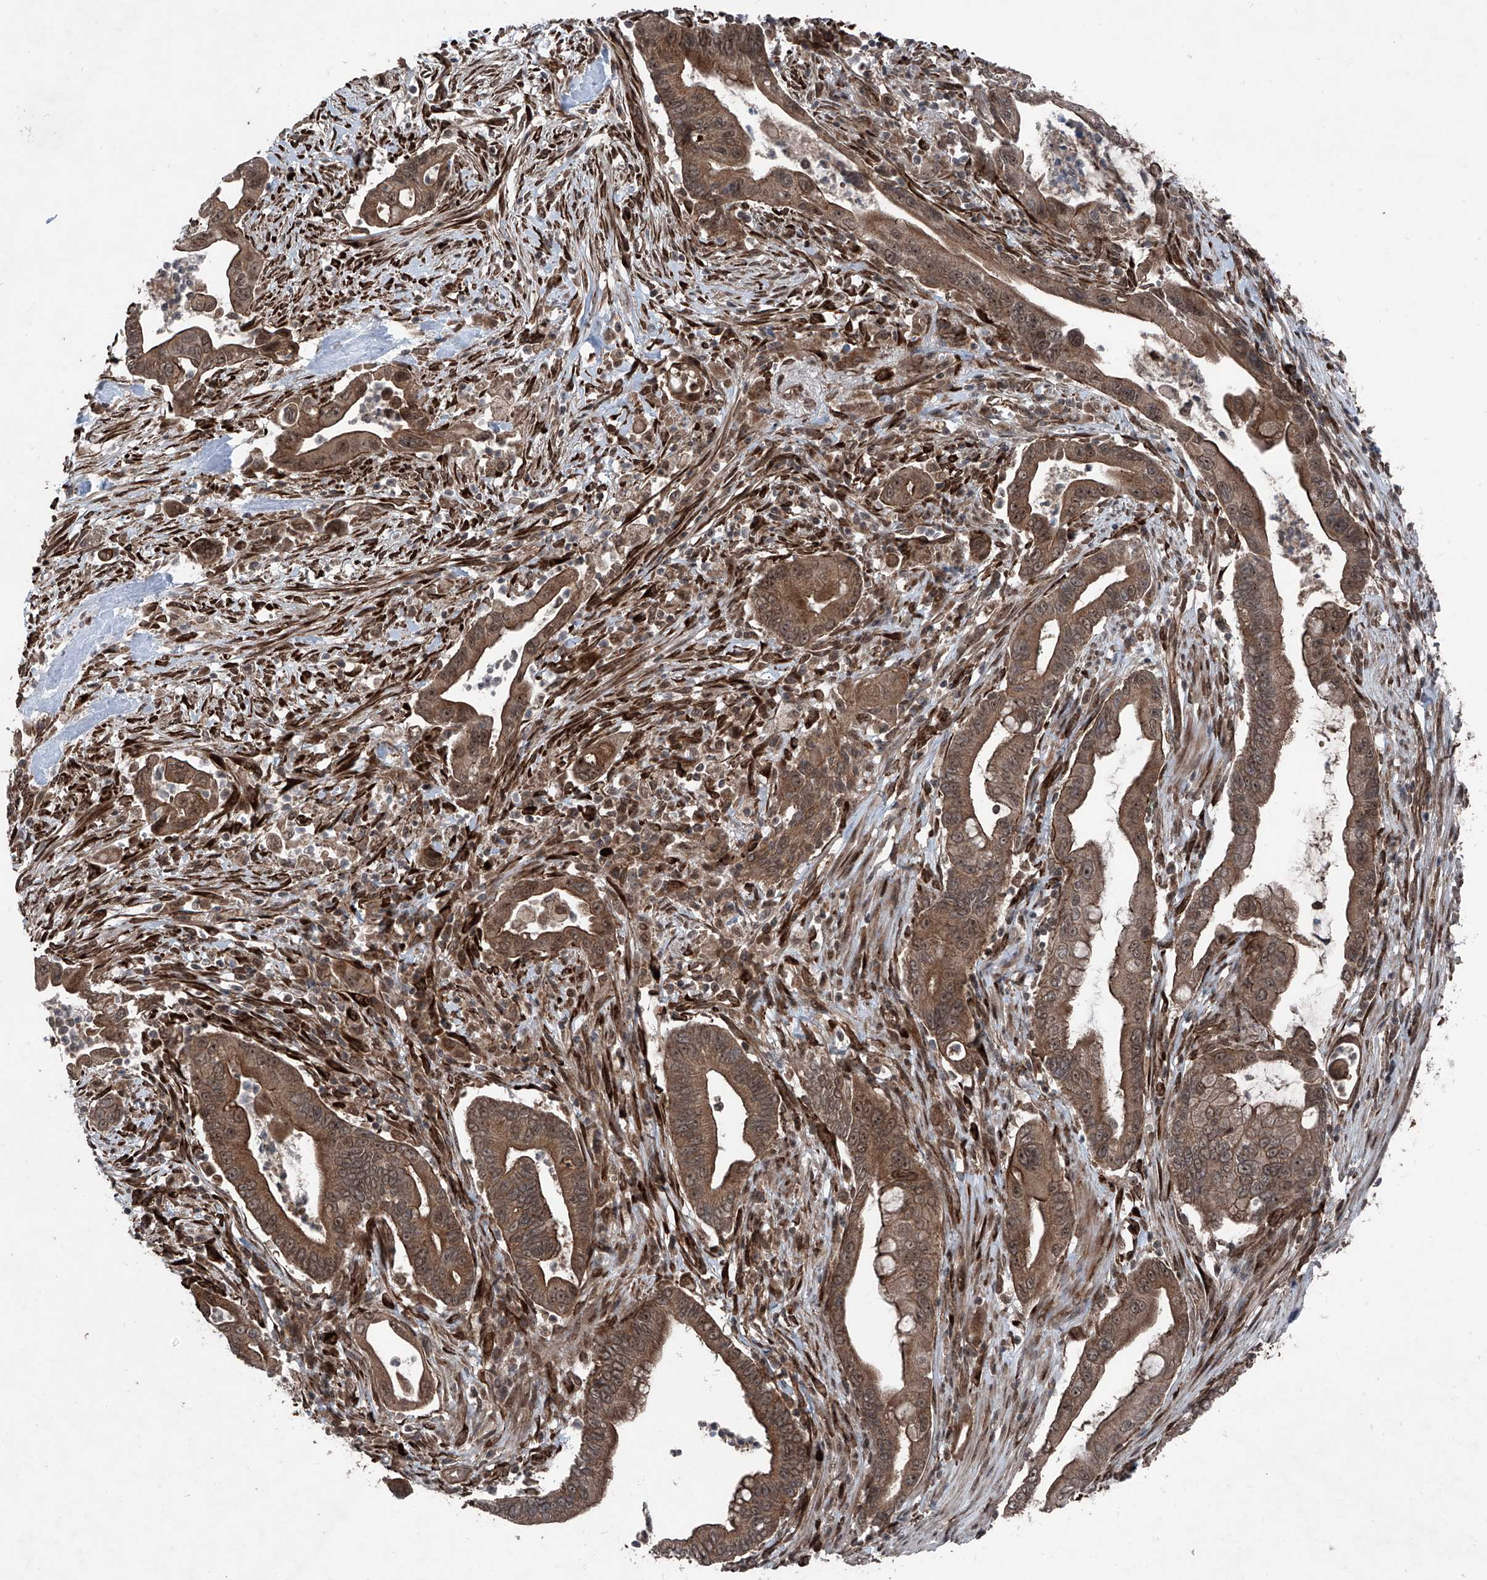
{"staining": {"intensity": "moderate", "quantity": ">75%", "location": "cytoplasmic/membranous"}, "tissue": "pancreatic cancer", "cell_type": "Tumor cells", "image_type": "cancer", "snomed": [{"axis": "morphology", "description": "Adenocarcinoma, NOS"}, {"axis": "topography", "description": "Pancreas"}], "caption": "IHC of pancreatic adenocarcinoma exhibits medium levels of moderate cytoplasmic/membranous positivity in approximately >75% of tumor cells.", "gene": "COA7", "patient": {"sex": "male", "age": 78}}